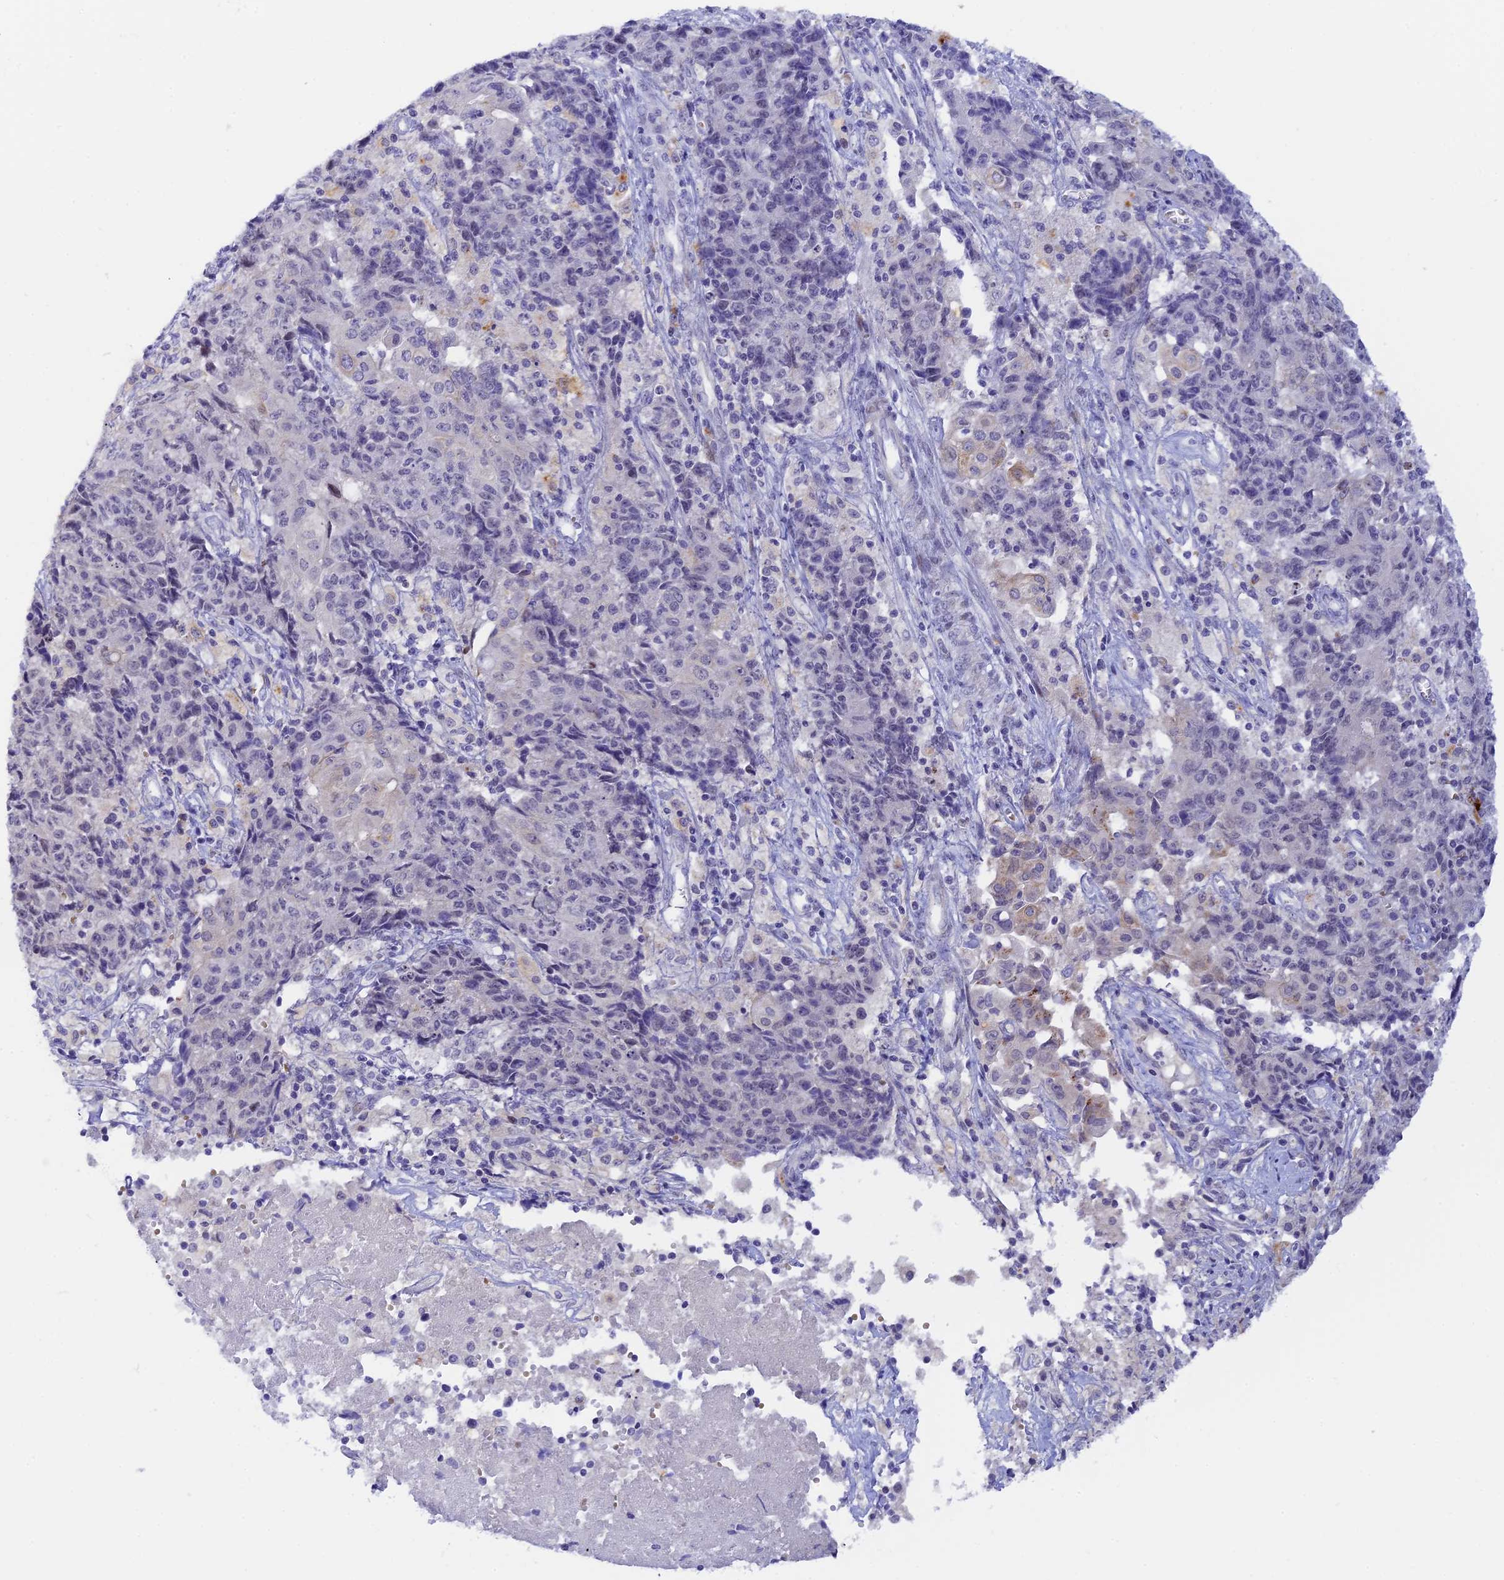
{"staining": {"intensity": "negative", "quantity": "none", "location": "none"}, "tissue": "ovarian cancer", "cell_type": "Tumor cells", "image_type": "cancer", "snomed": [{"axis": "morphology", "description": "Carcinoma, endometroid"}, {"axis": "topography", "description": "Ovary"}], "caption": "Tumor cells show no significant expression in ovarian cancer.", "gene": "RASGEF1B", "patient": {"sex": "female", "age": 42}}